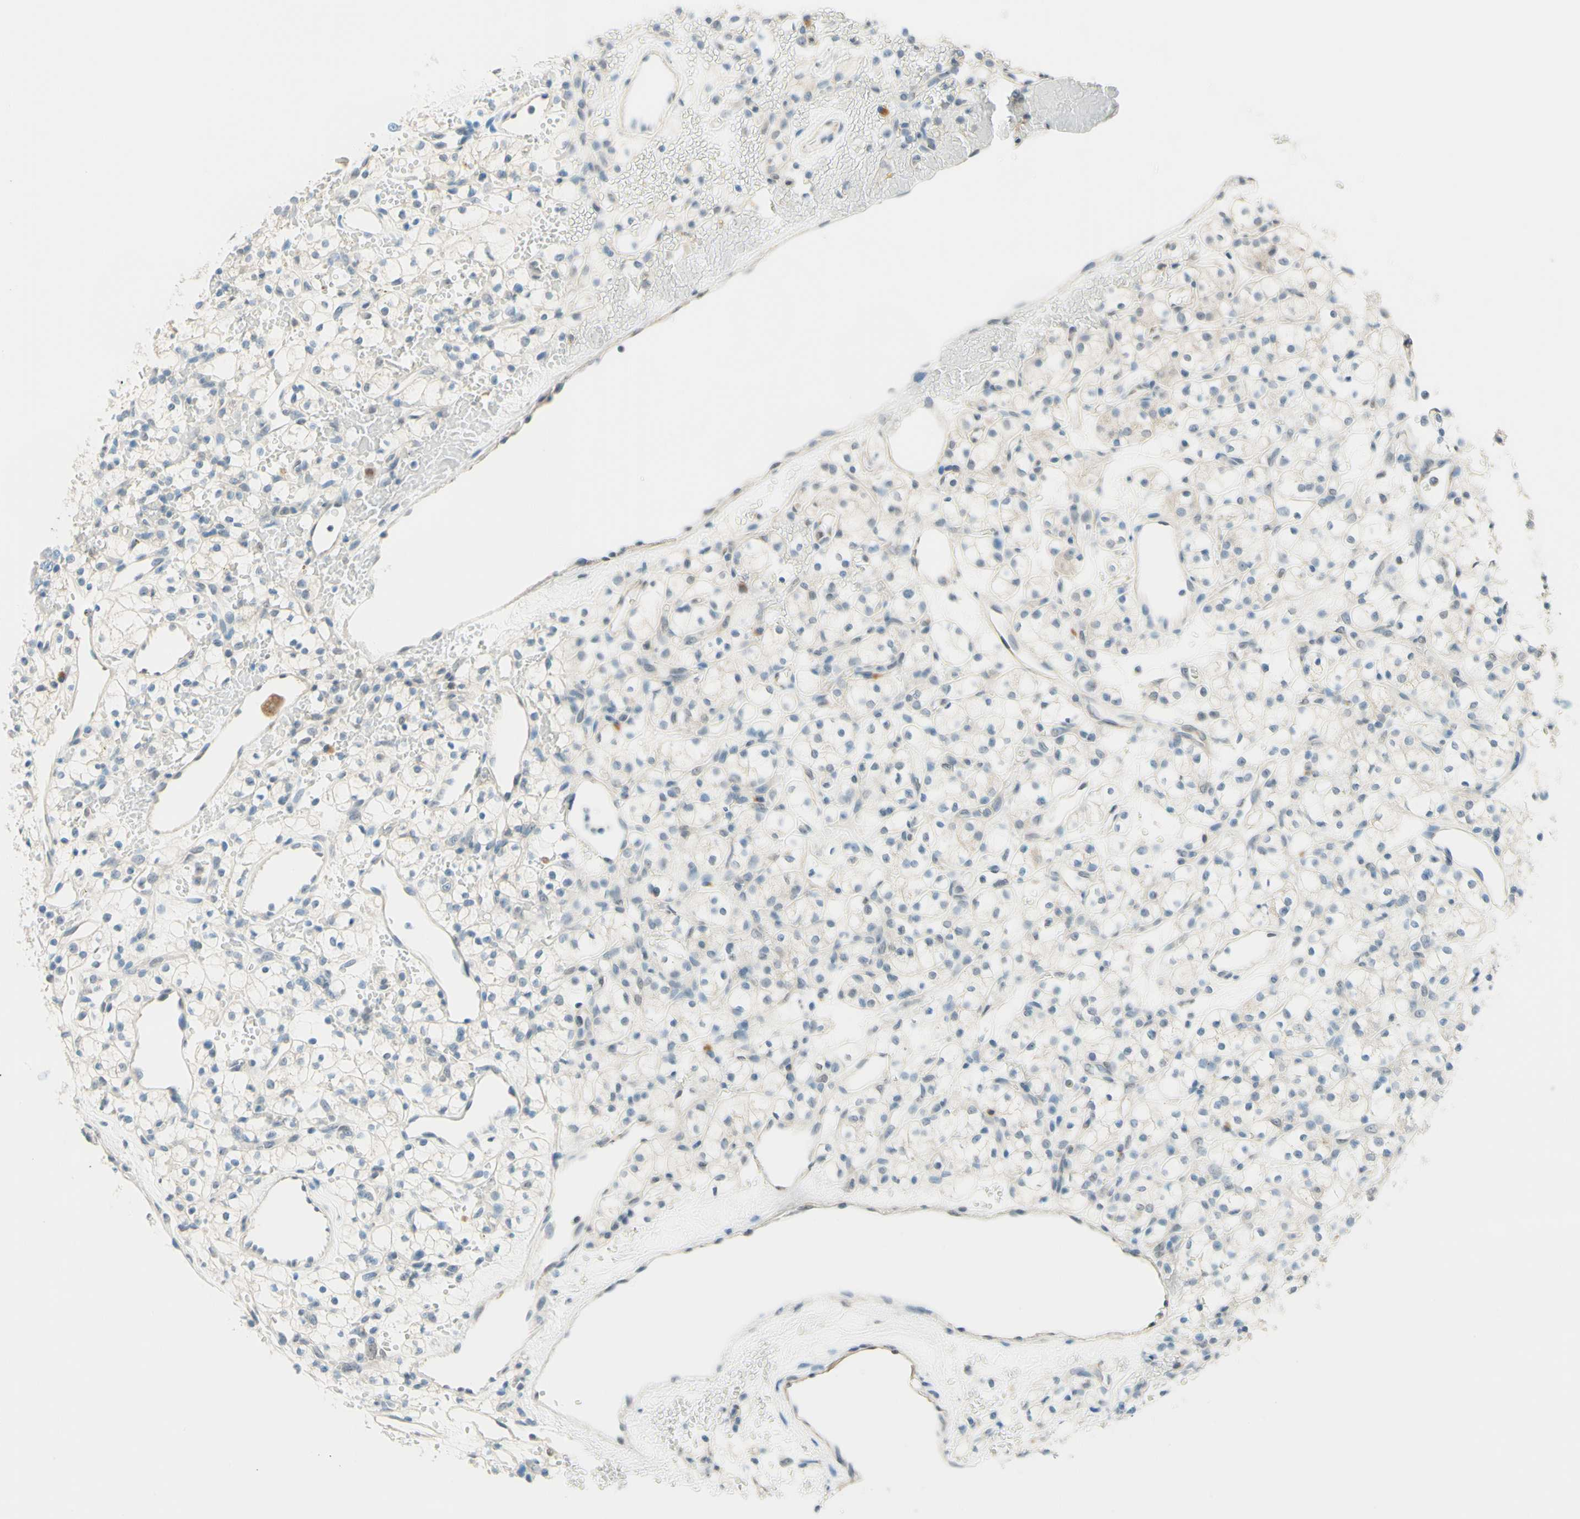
{"staining": {"intensity": "negative", "quantity": "none", "location": "none"}, "tissue": "renal cancer", "cell_type": "Tumor cells", "image_type": "cancer", "snomed": [{"axis": "morphology", "description": "Adenocarcinoma, NOS"}, {"axis": "topography", "description": "Kidney"}], "caption": "Tumor cells show no significant protein expression in renal cancer (adenocarcinoma). Brightfield microscopy of IHC stained with DAB (3,3'-diaminobenzidine) (brown) and hematoxylin (blue), captured at high magnification.", "gene": "JPH1", "patient": {"sex": "female", "age": 60}}